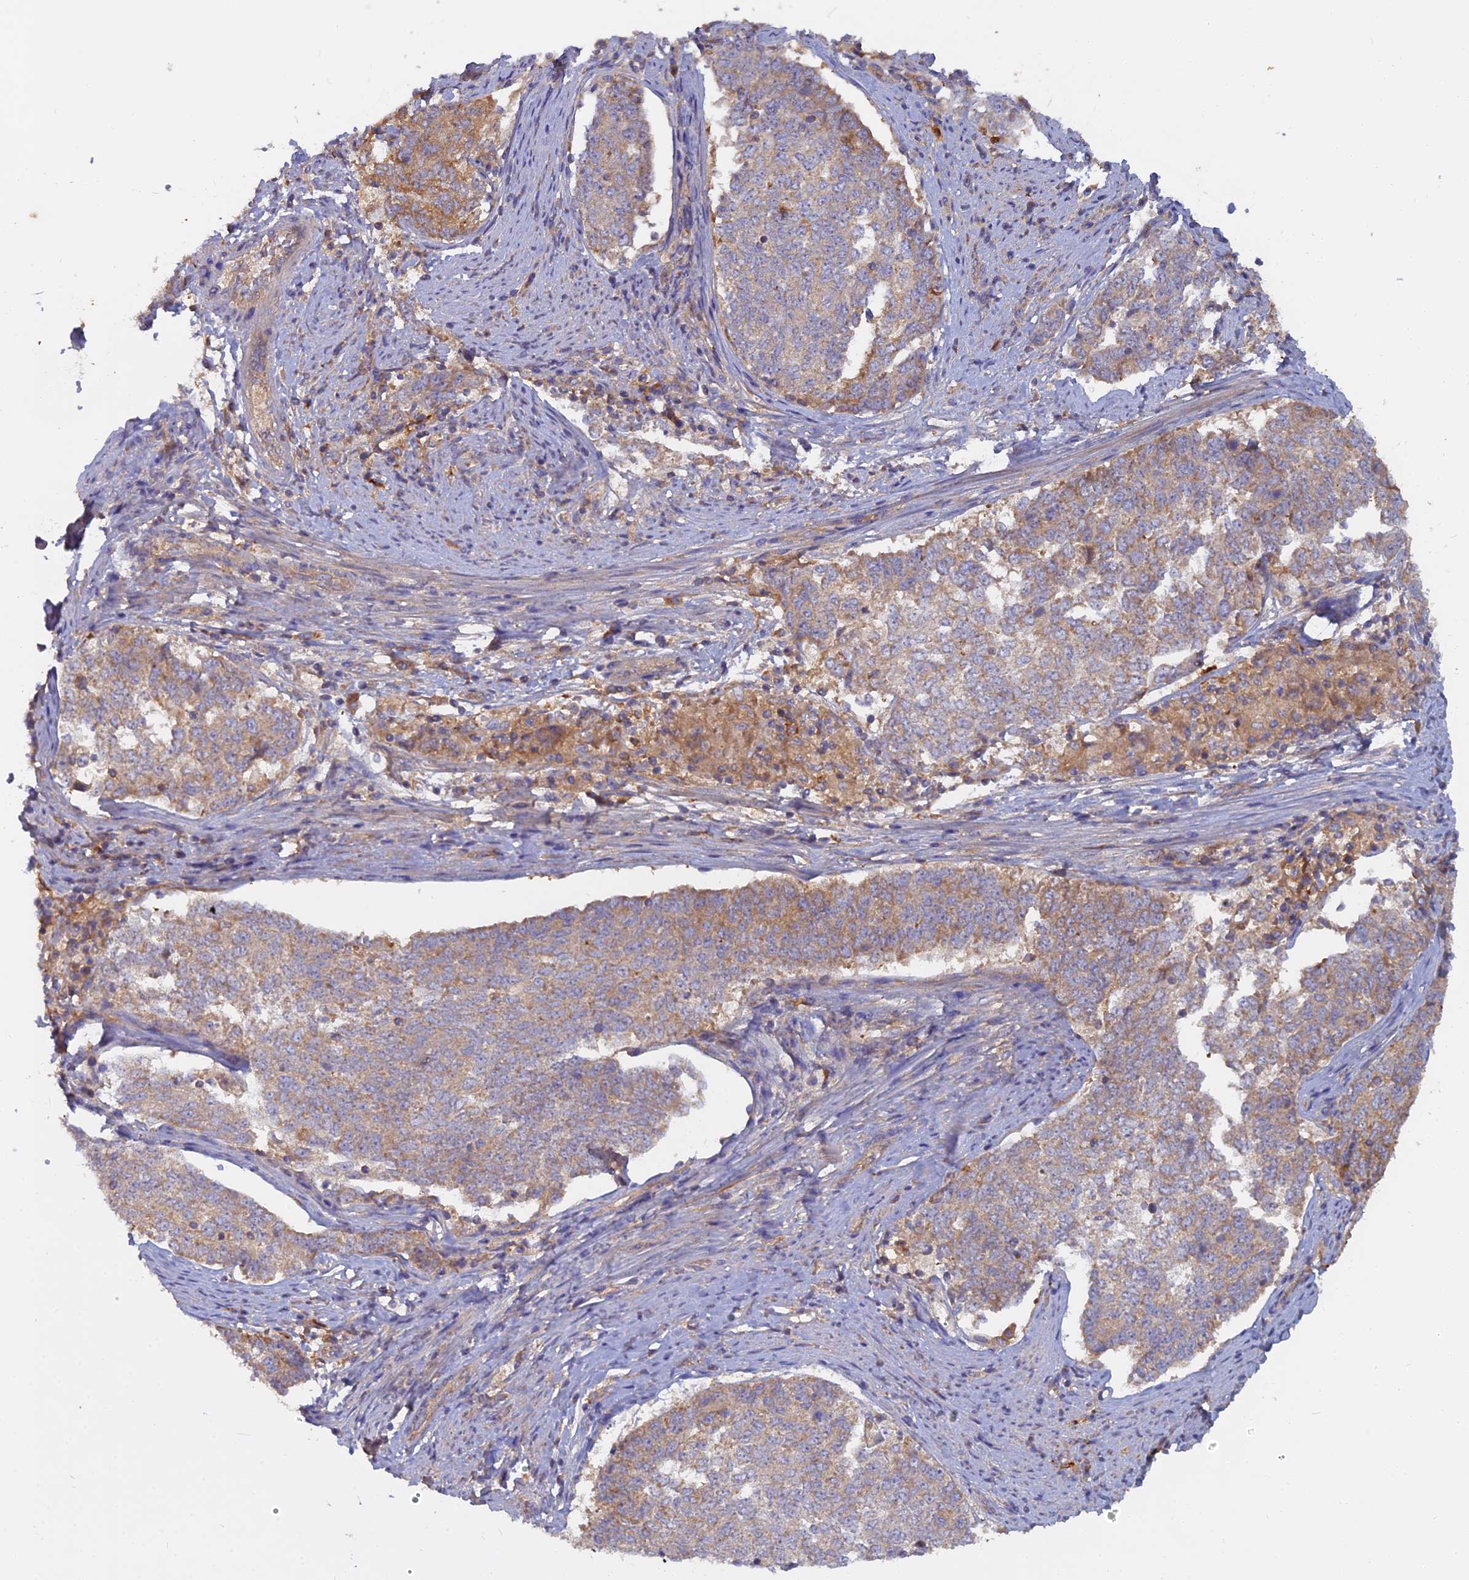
{"staining": {"intensity": "moderate", "quantity": "25%-75%", "location": "cytoplasmic/membranous"}, "tissue": "endometrial cancer", "cell_type": "Tumor cells", "image_type": "cancer", "snomed": [{"axis": "morphology", "description": "Adenocarcinoma, NOS"}, {"axis": "topography", "description": "Endometrium"}], "caption": "High-magnification brightfield microscopy of endometrial cancer stained with DAB (brown) and counterstained with hematoxylin (blue). tumor cells exhibit moderate cytoplasmic/membranous staining is identified in about25%-75% of cells.", "gene": "CCDC167", "patient": {"sex": "female", "age": 80}}